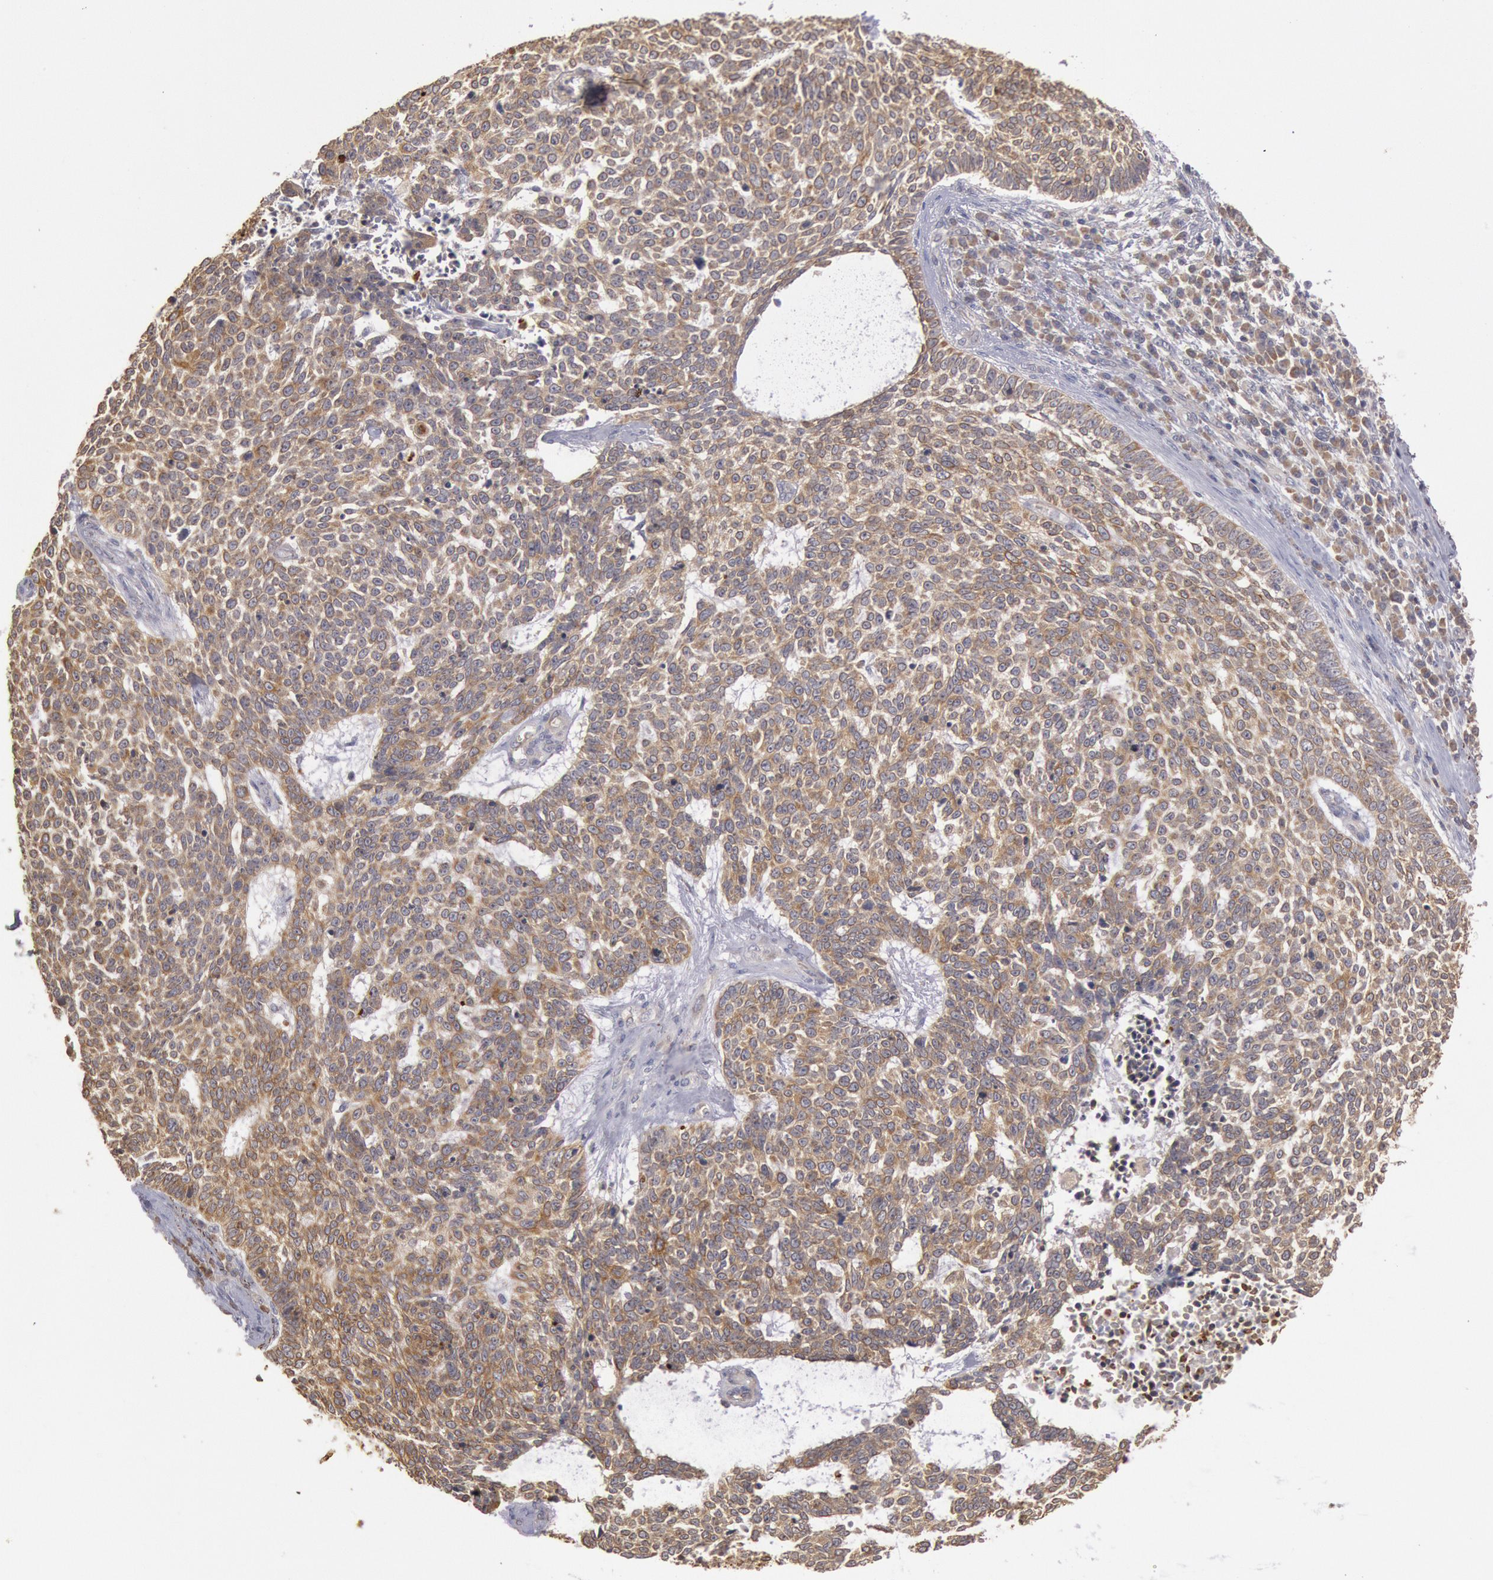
{"staining": {"intensity": "strong", "quantity": ">75%", "location": "cytoplasmic/membranous"}, "tissue": "skin cancer", "cell_type": "Tumor cells", "image_type": "cancer", "snomed": [{"axis": "morphology", "description": "Basal cell carcinoma"}, {"axis": "topography", "description": "Skin"}], "caption": "An image showing strong cytoplasmic/membranous expression in approximately >75% of tumor cells in skin basal cell carcinoma, as visualized by brown immunohistochemical staining.", "gene": "PLA2G6", "patient": {"sex": "female", "age": 89}}